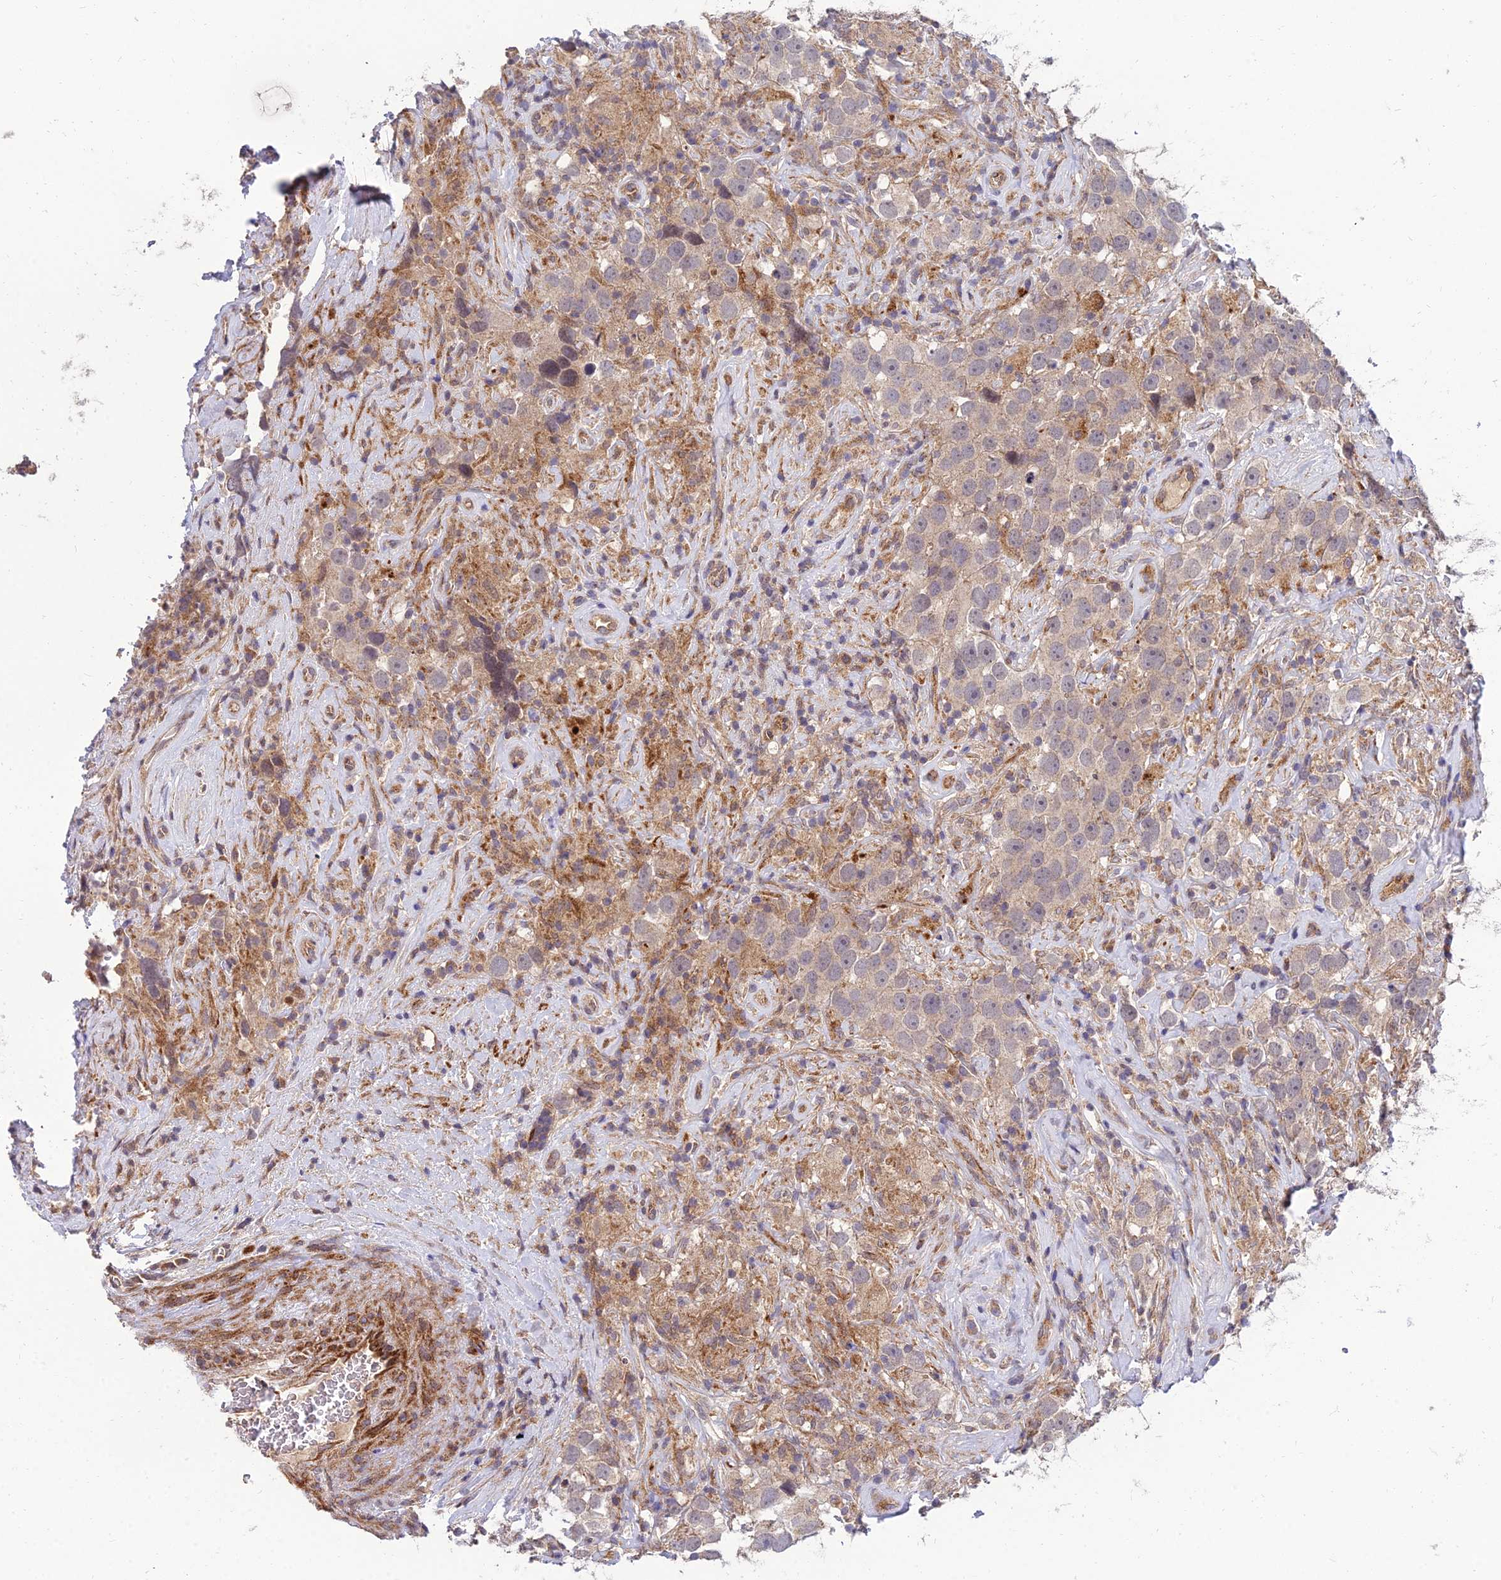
{"staining": {"intensity": "weak", "quantity": "25%-75%", "location": "cytoplasmic/membranous"}, "tissue": "testis cancer", "cell_type": "Tumor cells", "image_type": "cancer", "snomed": [{"axis": "morphology", "description": "Seminoma, NOS"}, {"axis": "topography", "description": "Testis"}], "caption": "This micrograph shows IHC staining of human testis cancer, with low weak cytoplasmic/membranous staining in approximately 25%-75% of tumor cells.", "gene": "NPY", "patient": {"sex": "male", "age": 49}}